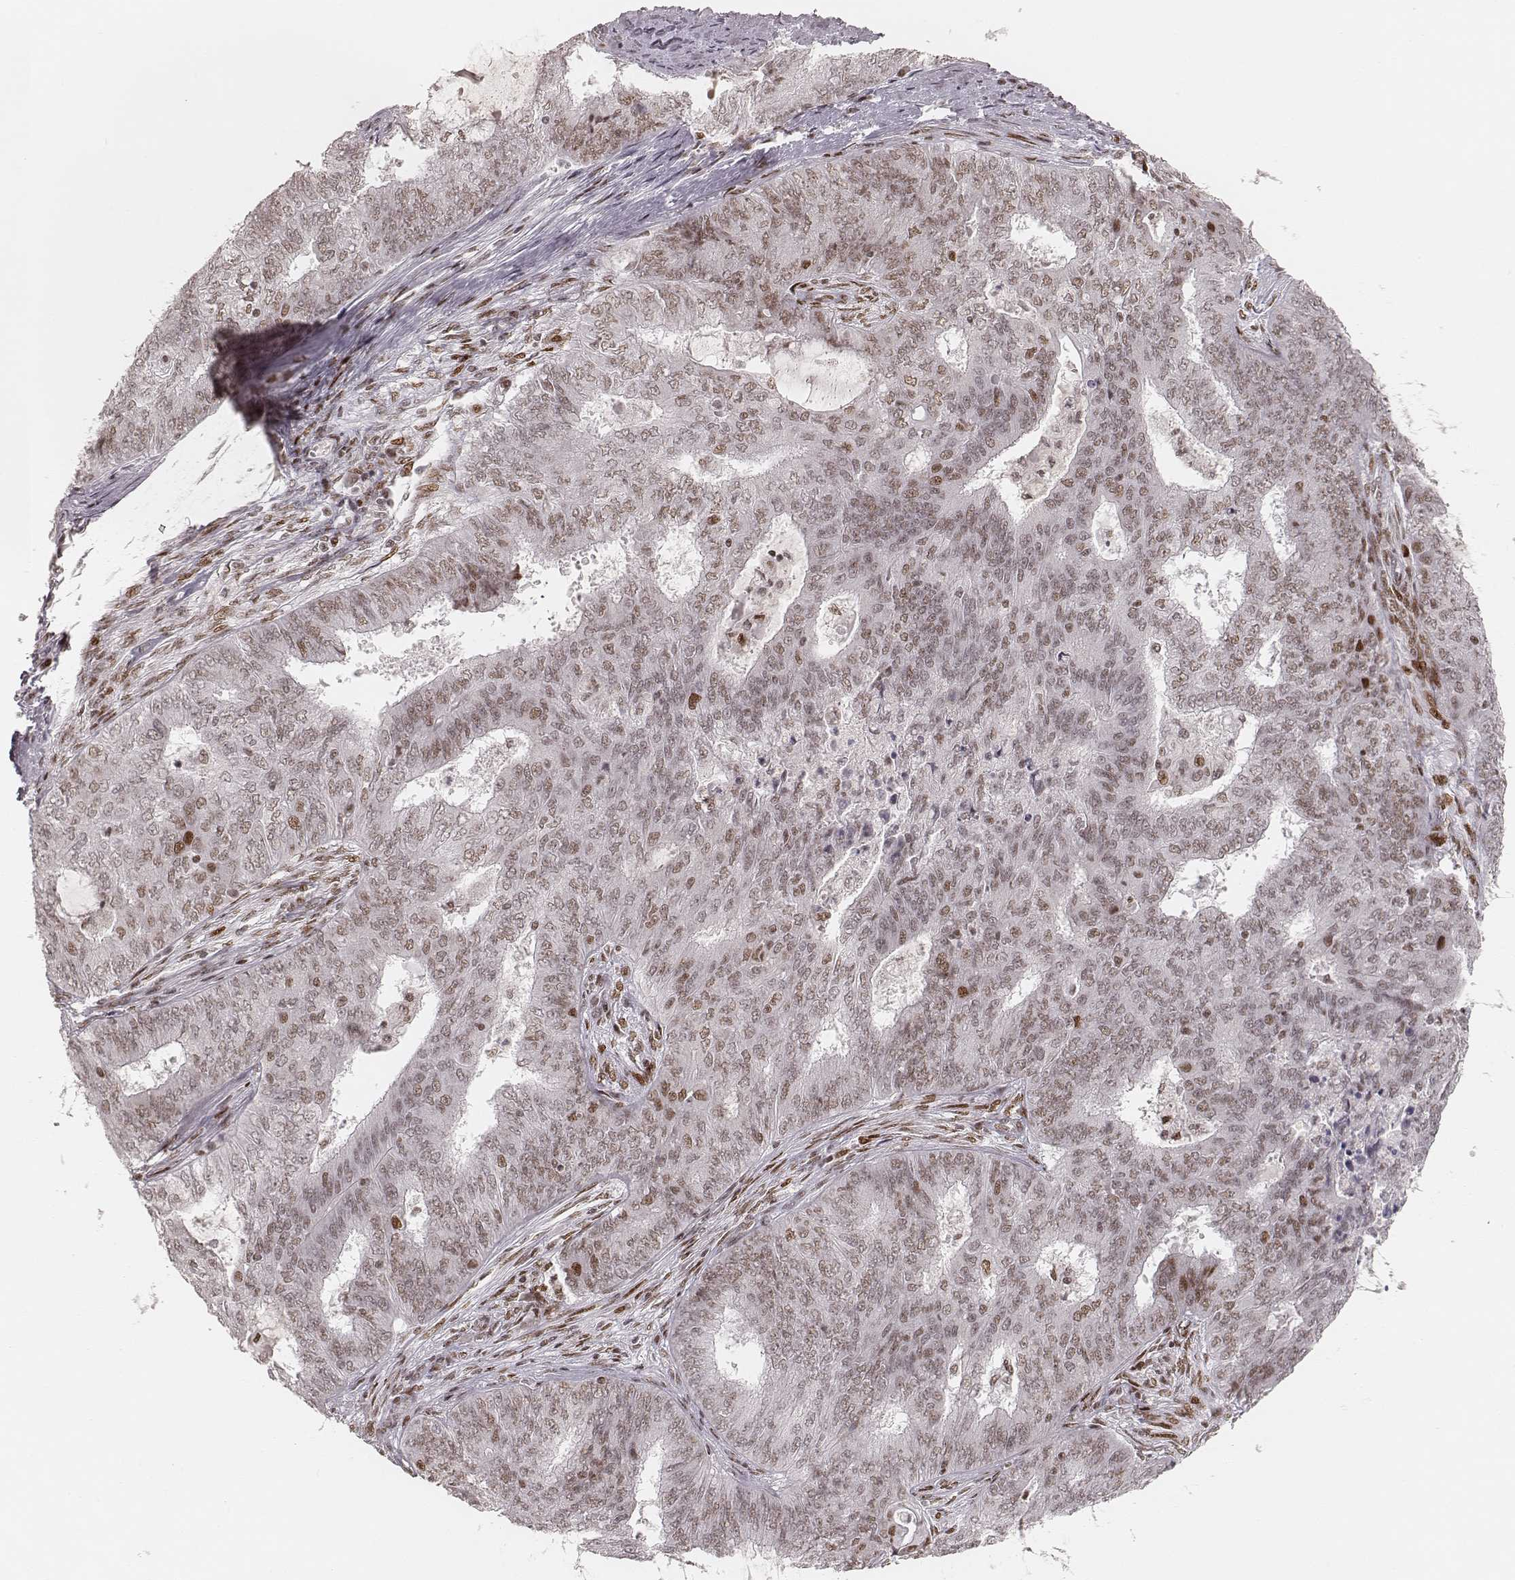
{"staining": {"intensity": "moderate", "quantity": ">75%", "location": "nuclear"}, "tissue": "endometrial cancer", "cell_type": "Tumor cells", "image_type": "cancer", "snomed": [{"axis": "morphology", "description": "Adenocarcinoma, NOS"}, {"axis": "topography", "description": "Endometrium"}], "caption": "The photomicrograph demonstrates a brown stain indicating the presence of a protein in the nuclear of tumor cells in endometrial adenocarcinoma. Immunohistochemistry stains the protein in brown and the nuclei are stained blue.", "gene": "HNRNPC", "patient": {"sex": "female", "age": 62}}